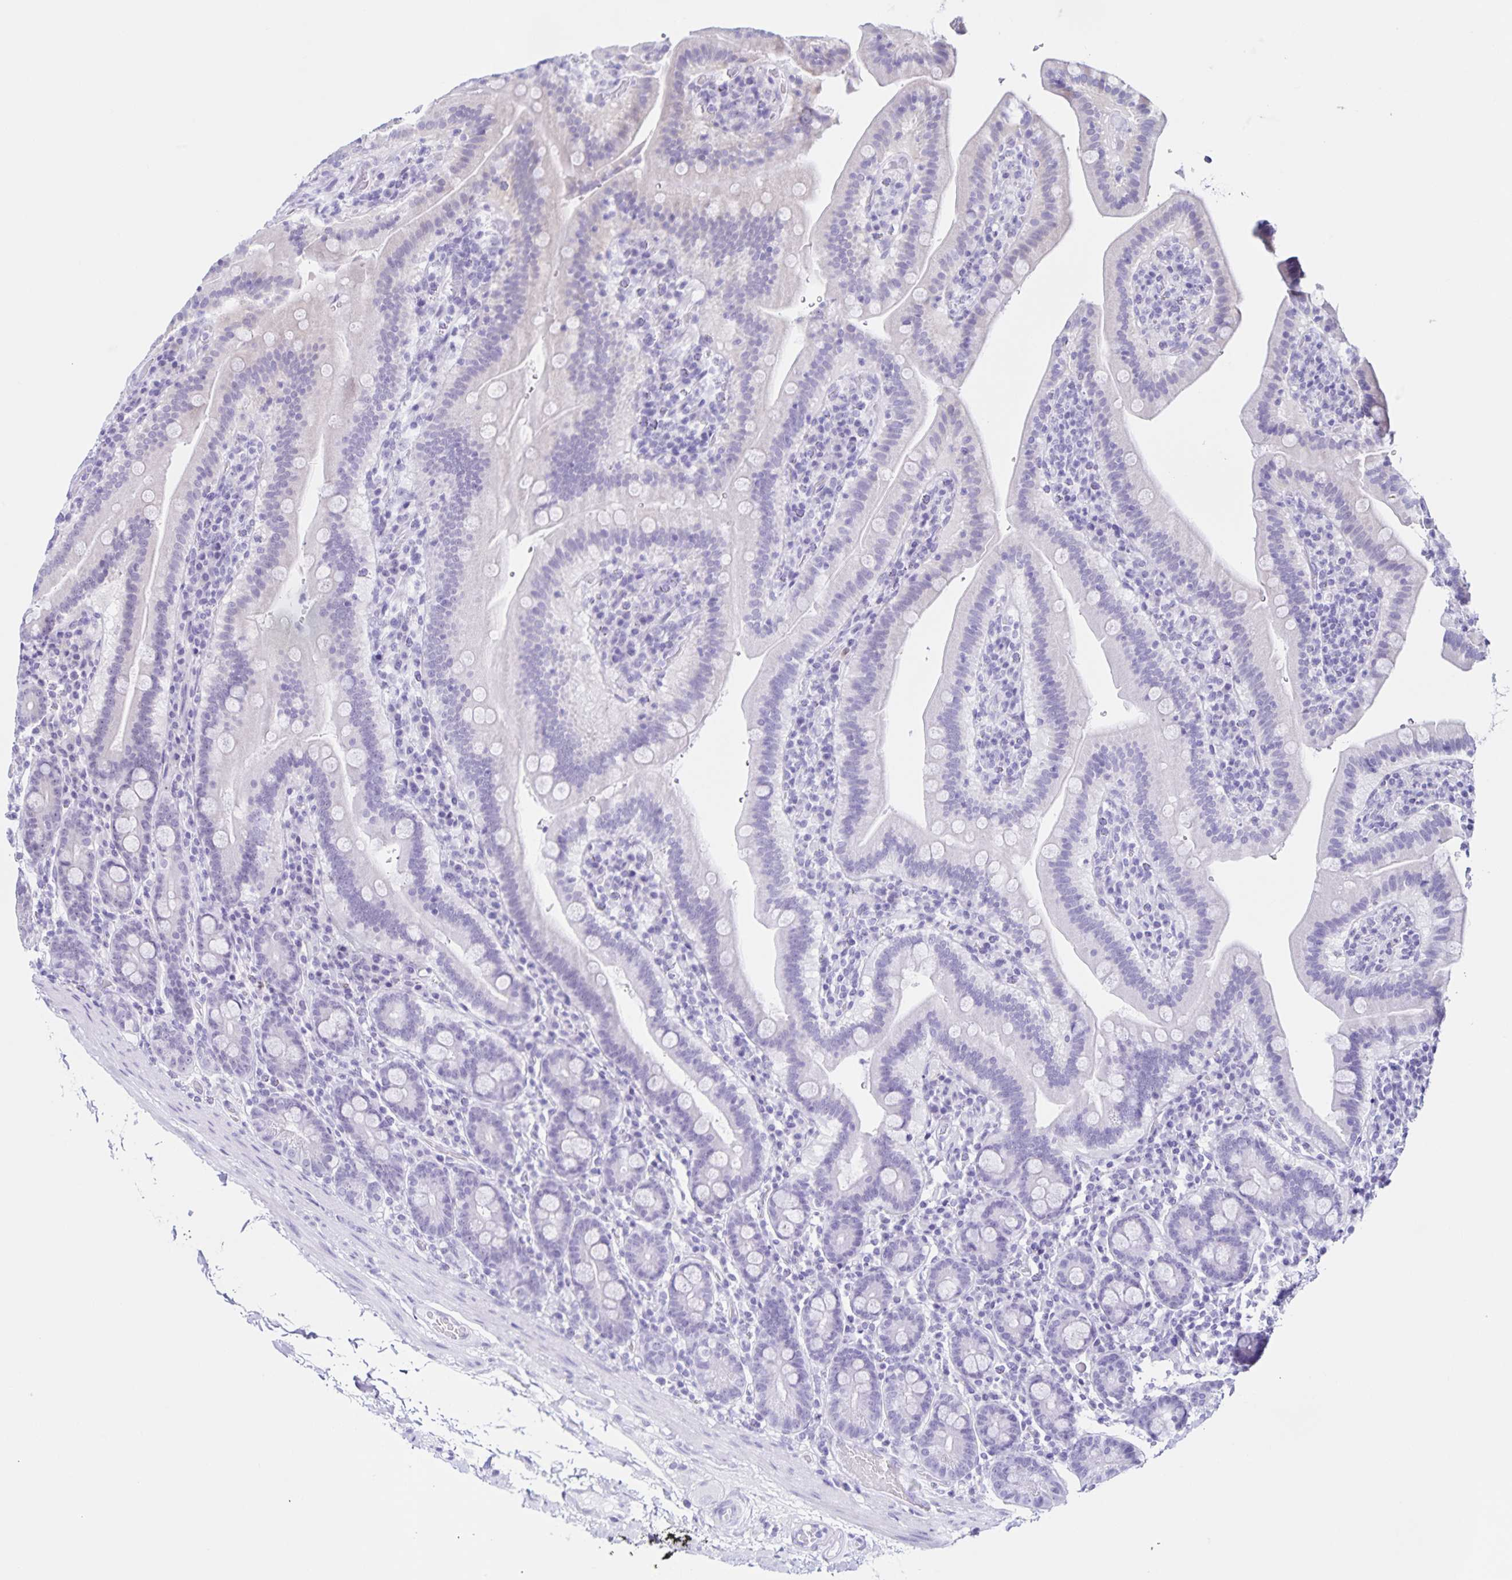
{"staining": {"intensity": "negative", "quantity": "none", "location": "none"}, "tissue": "small intestine", "cell_type": "Glandular cells", "image_type": "normal", "snomed": [{"axis": "morphology", "description": "Normal tissue, NOS"}, {"axis": "topography", "description": "Small intestine"}], "caption": "Small intestine stained for a protein using immunohistochemistry shows no expression glandular cells.", "gene": "FAM170A", "patient": {"sex": "male", "age": 26}}